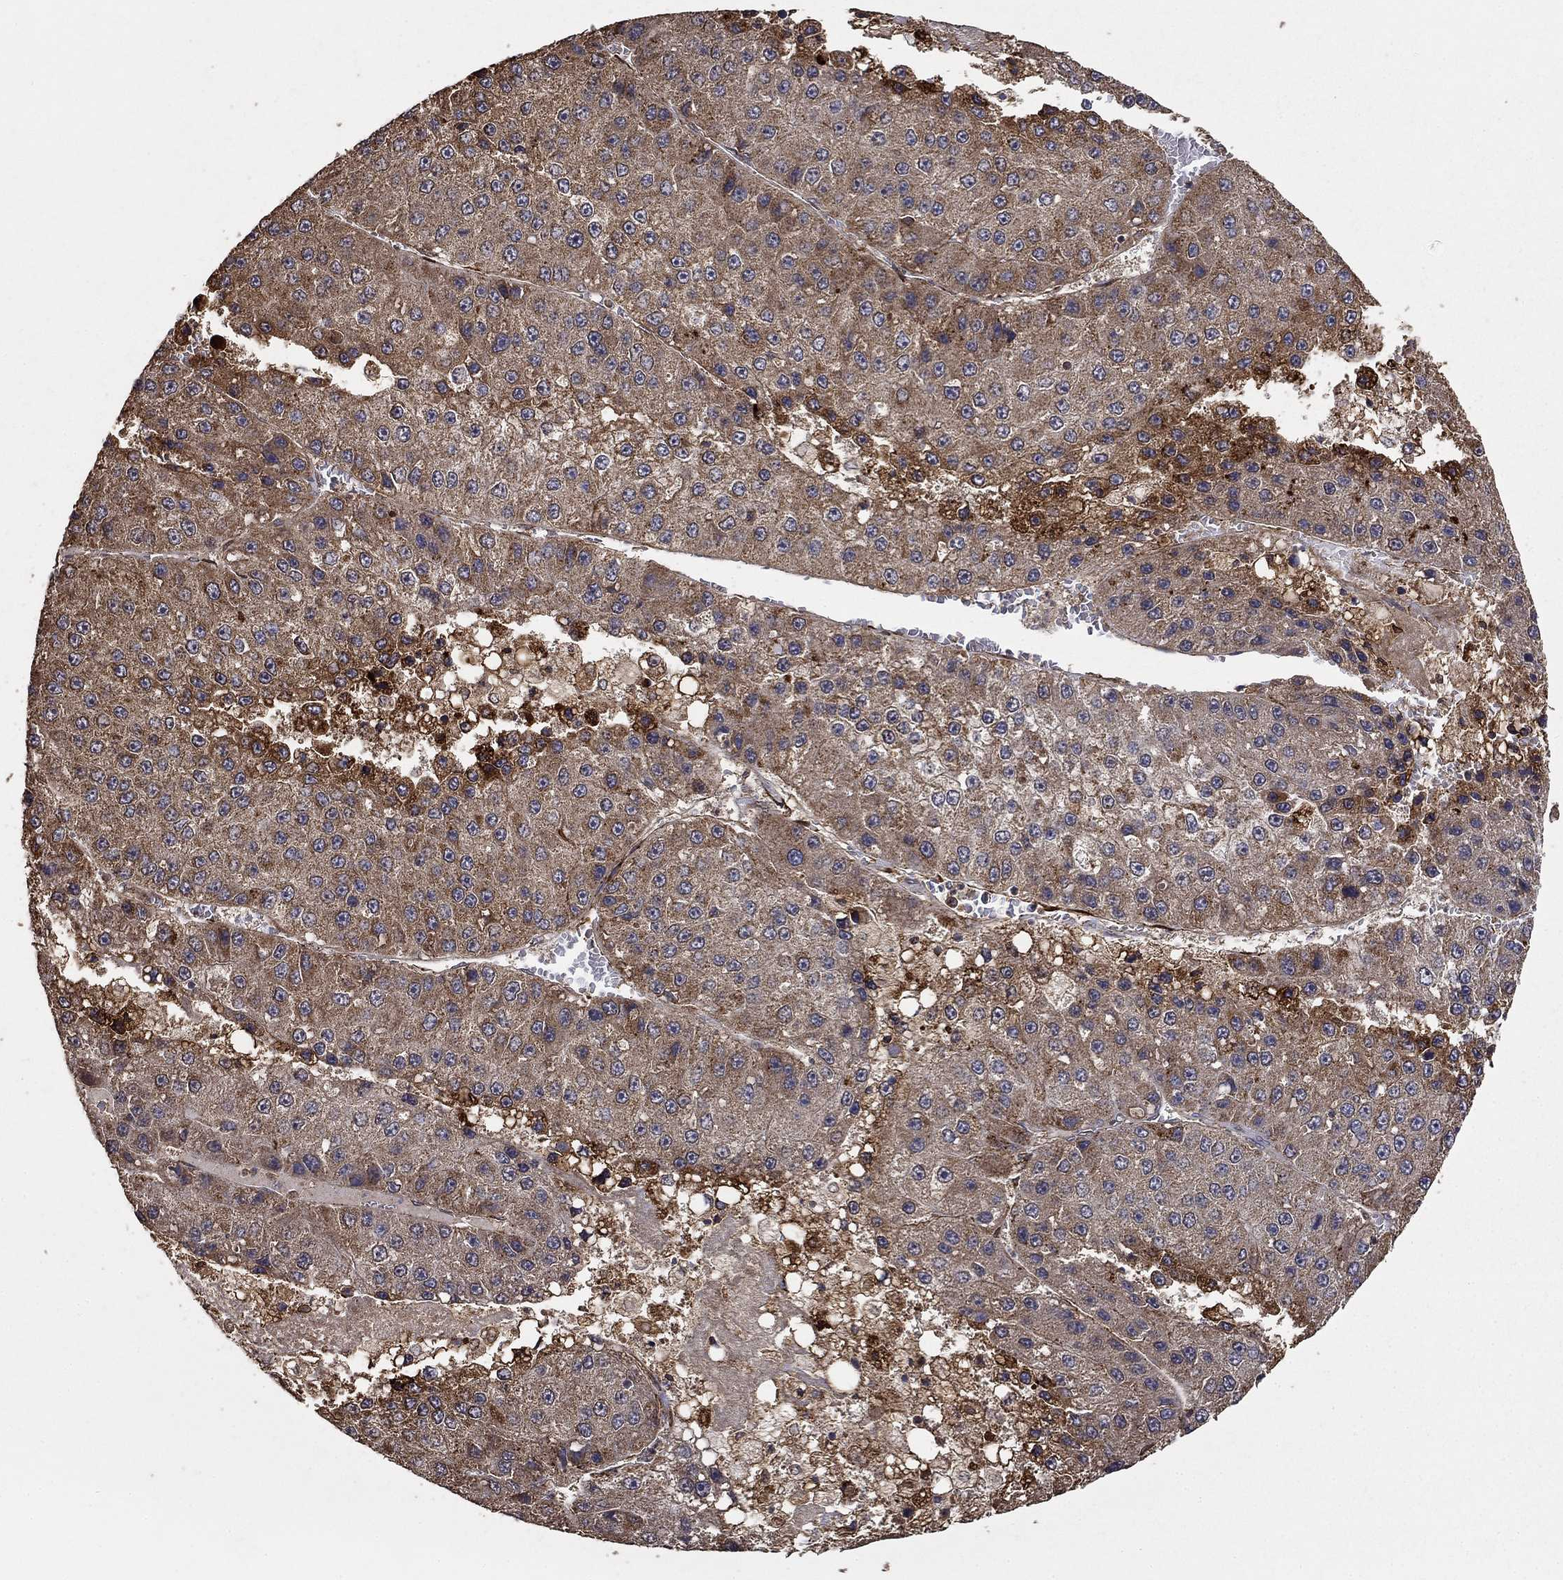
{"staining": {"intensity": "moderate", "quantity": "25%-75%", "location": "cytoplasmic/membranous"}, "tissue": "liver cancer", "cell_type": "Tumor cells", "image_type": "cancer", "snomed": [{"axis": "morphology", "description": "Carcinoma, Hepatocellular, NOS"}, {"axis": "topography", "description": "Liver"}], "caption": "Immunohistochemistry (IHC) photomicrograph of neoplastic tissue: human hepatocellular carcinoma (liver) stained using immunohistochemistry (IHC) displays medium levels of moderate protein expression localized specifically in the cytoplasmic/membranous of tumor cells, appearing as a cytoplasmic/membranous brown color.", "gene": "IFRD1", "patient": {"sex": "female", "age": 73}}